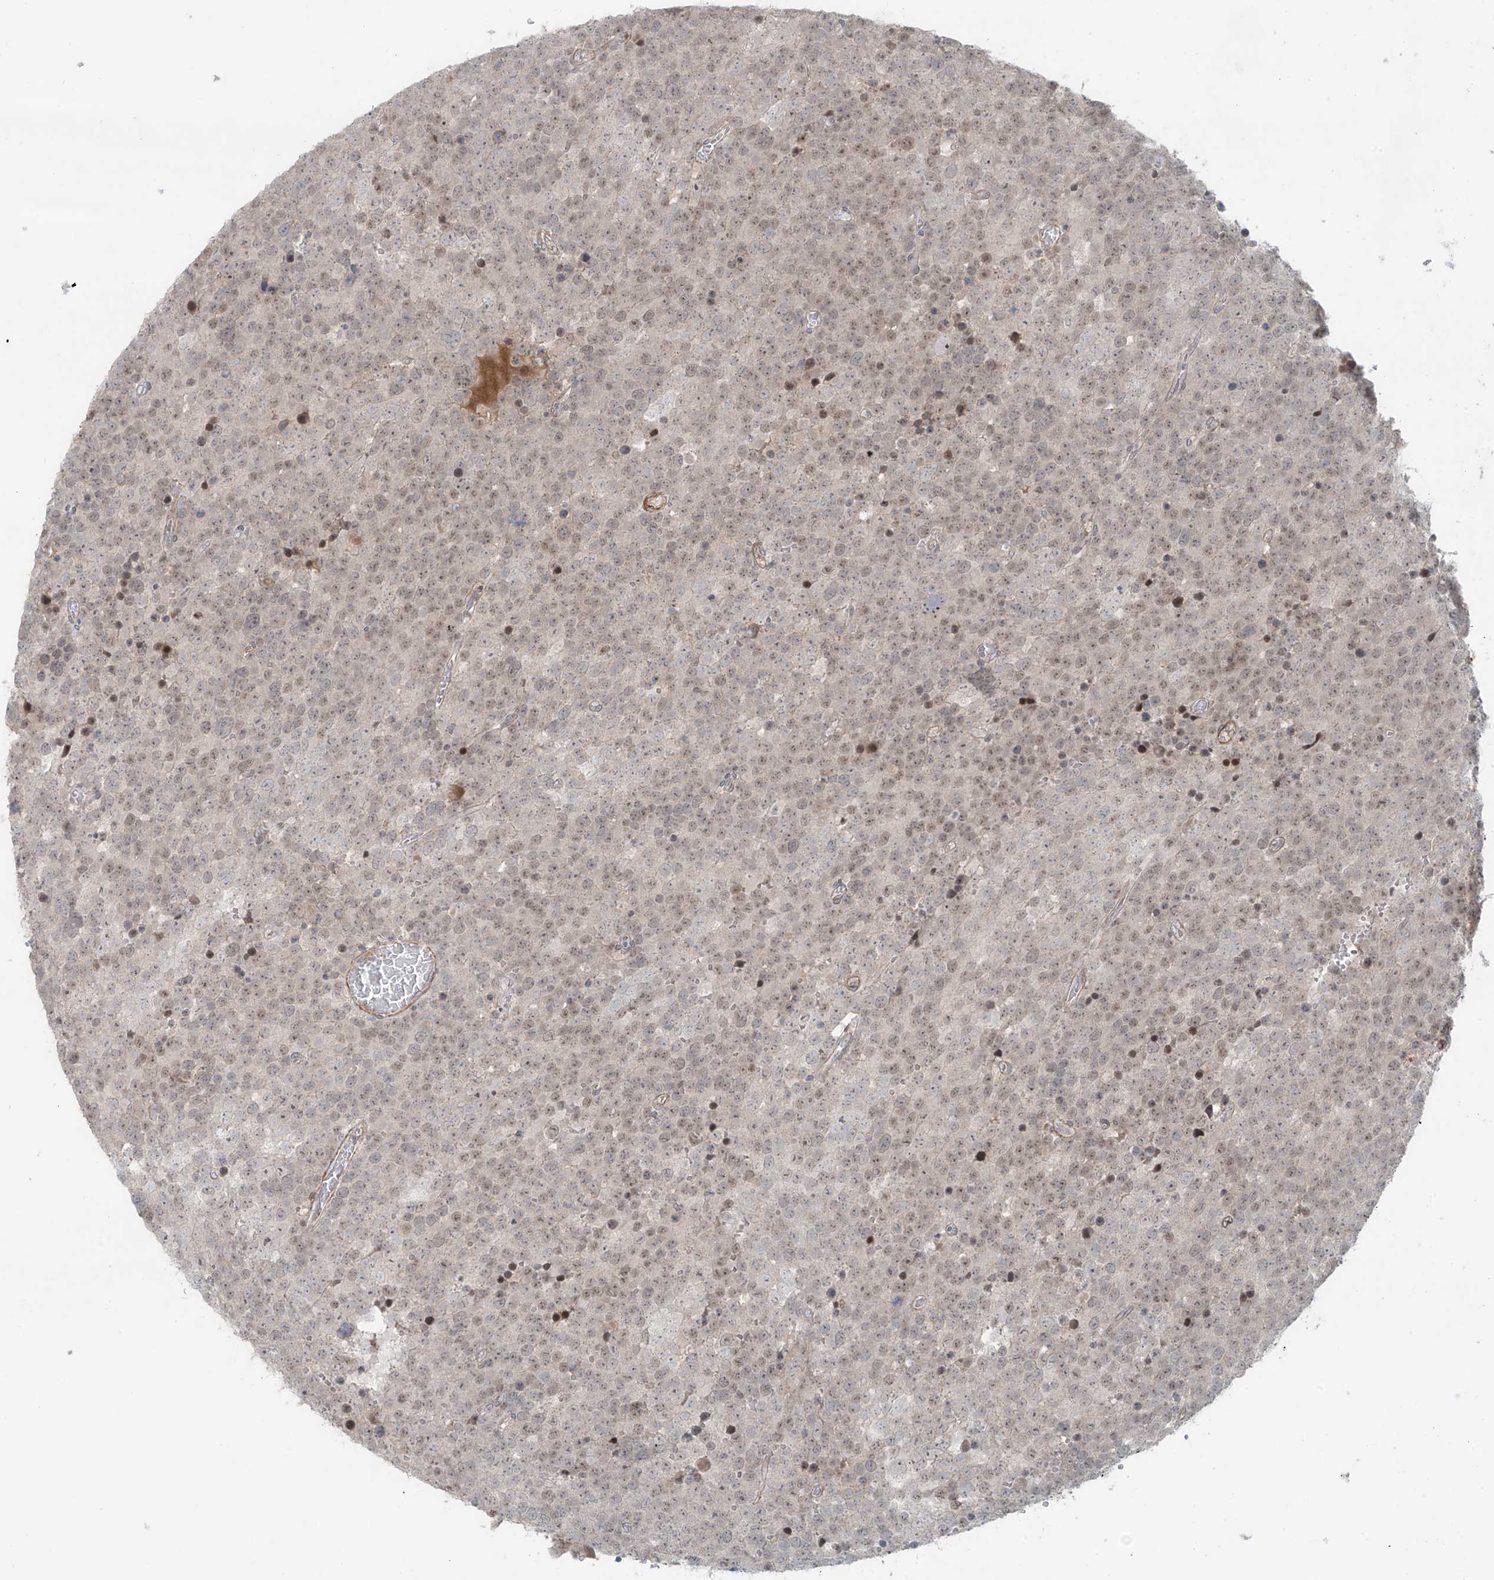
{"staining": {"intensity": "weak", "quantity": "25%-75%", "location": "nuclear"}, "tissue": "testis cancer", "cell_type": "Tumor cells", "image_type": "cancer", "snomed": [{"axis": "morphology", "description": "Seminoma, NOS"}, {"axis": "topography", "description": "Testis"}], "caption": "Protein staining of seminoma (testis) tissue displays weak nuclear expression in about 25%-75% of tumor cells. (DAB (3,3'-diaminobenzidine) IHC with brightfield microscopy, high magnification).", "gene": "RASGEF1A", "patient": {"sex": "male", "age": 71}}